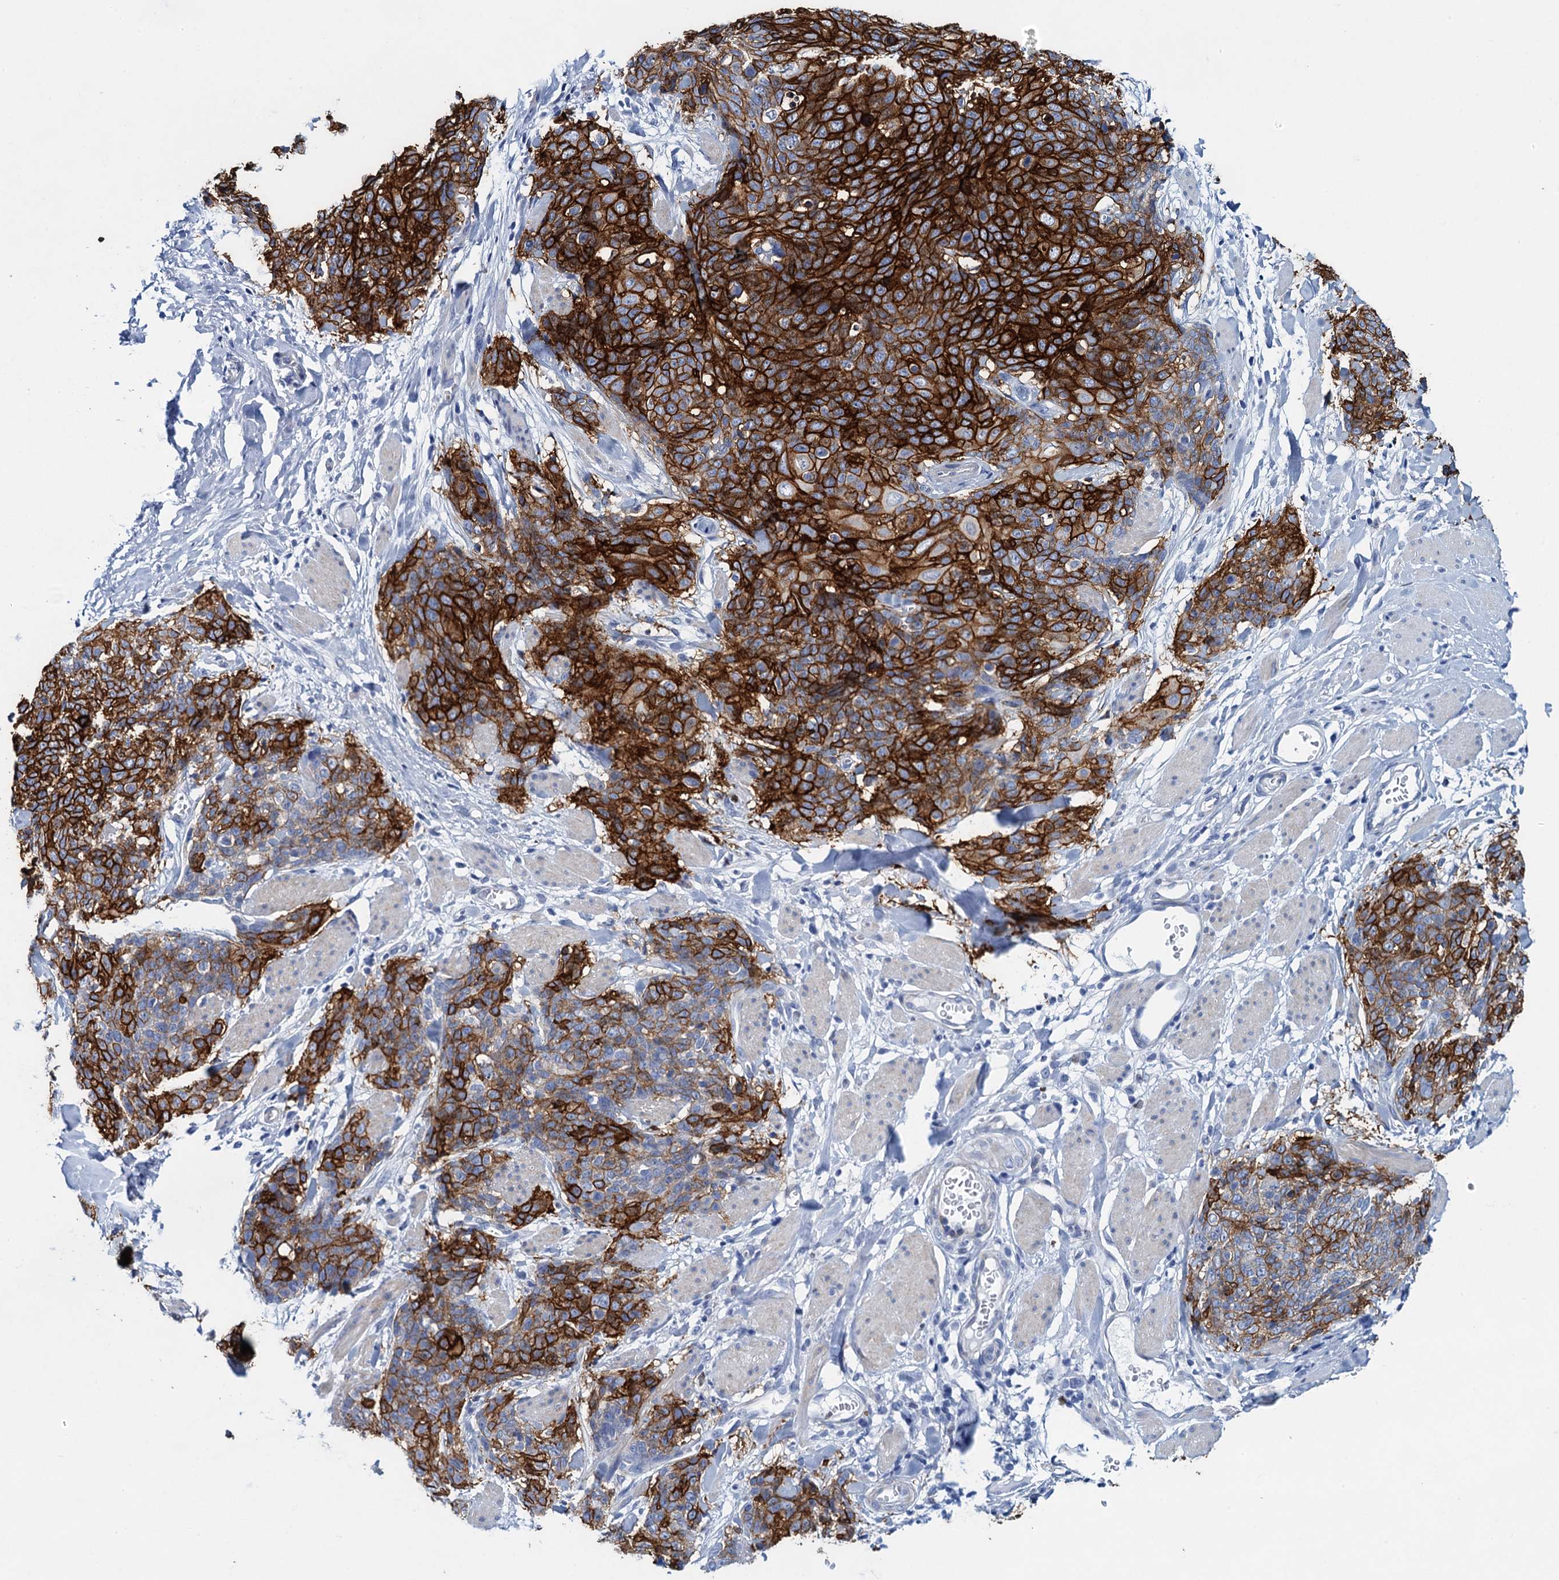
{"staining": {"intensity": "strong", "quantity": ">75%", "location": "cytoplasmic/membranous"}, "tissue": "skin cancer", "cell_type": "Tumor cells", "image_type": "cancer", "snomed": [{"axis": "morphology", "description": "Squamous cell carcinoma, NOS"}, {"axis": "topography", "description": "Skin"}, {"axis": "topography", "description": "Vulva"}], "caption": "Immunohistochemical staining of human skin squamous cell carcinoma exhibits high levels of strong cytoplasmic/membranous staining in approximately >75% of tumor cells.", "gene": "RHCG", "patient": {"sex": "female", "age": 85}}